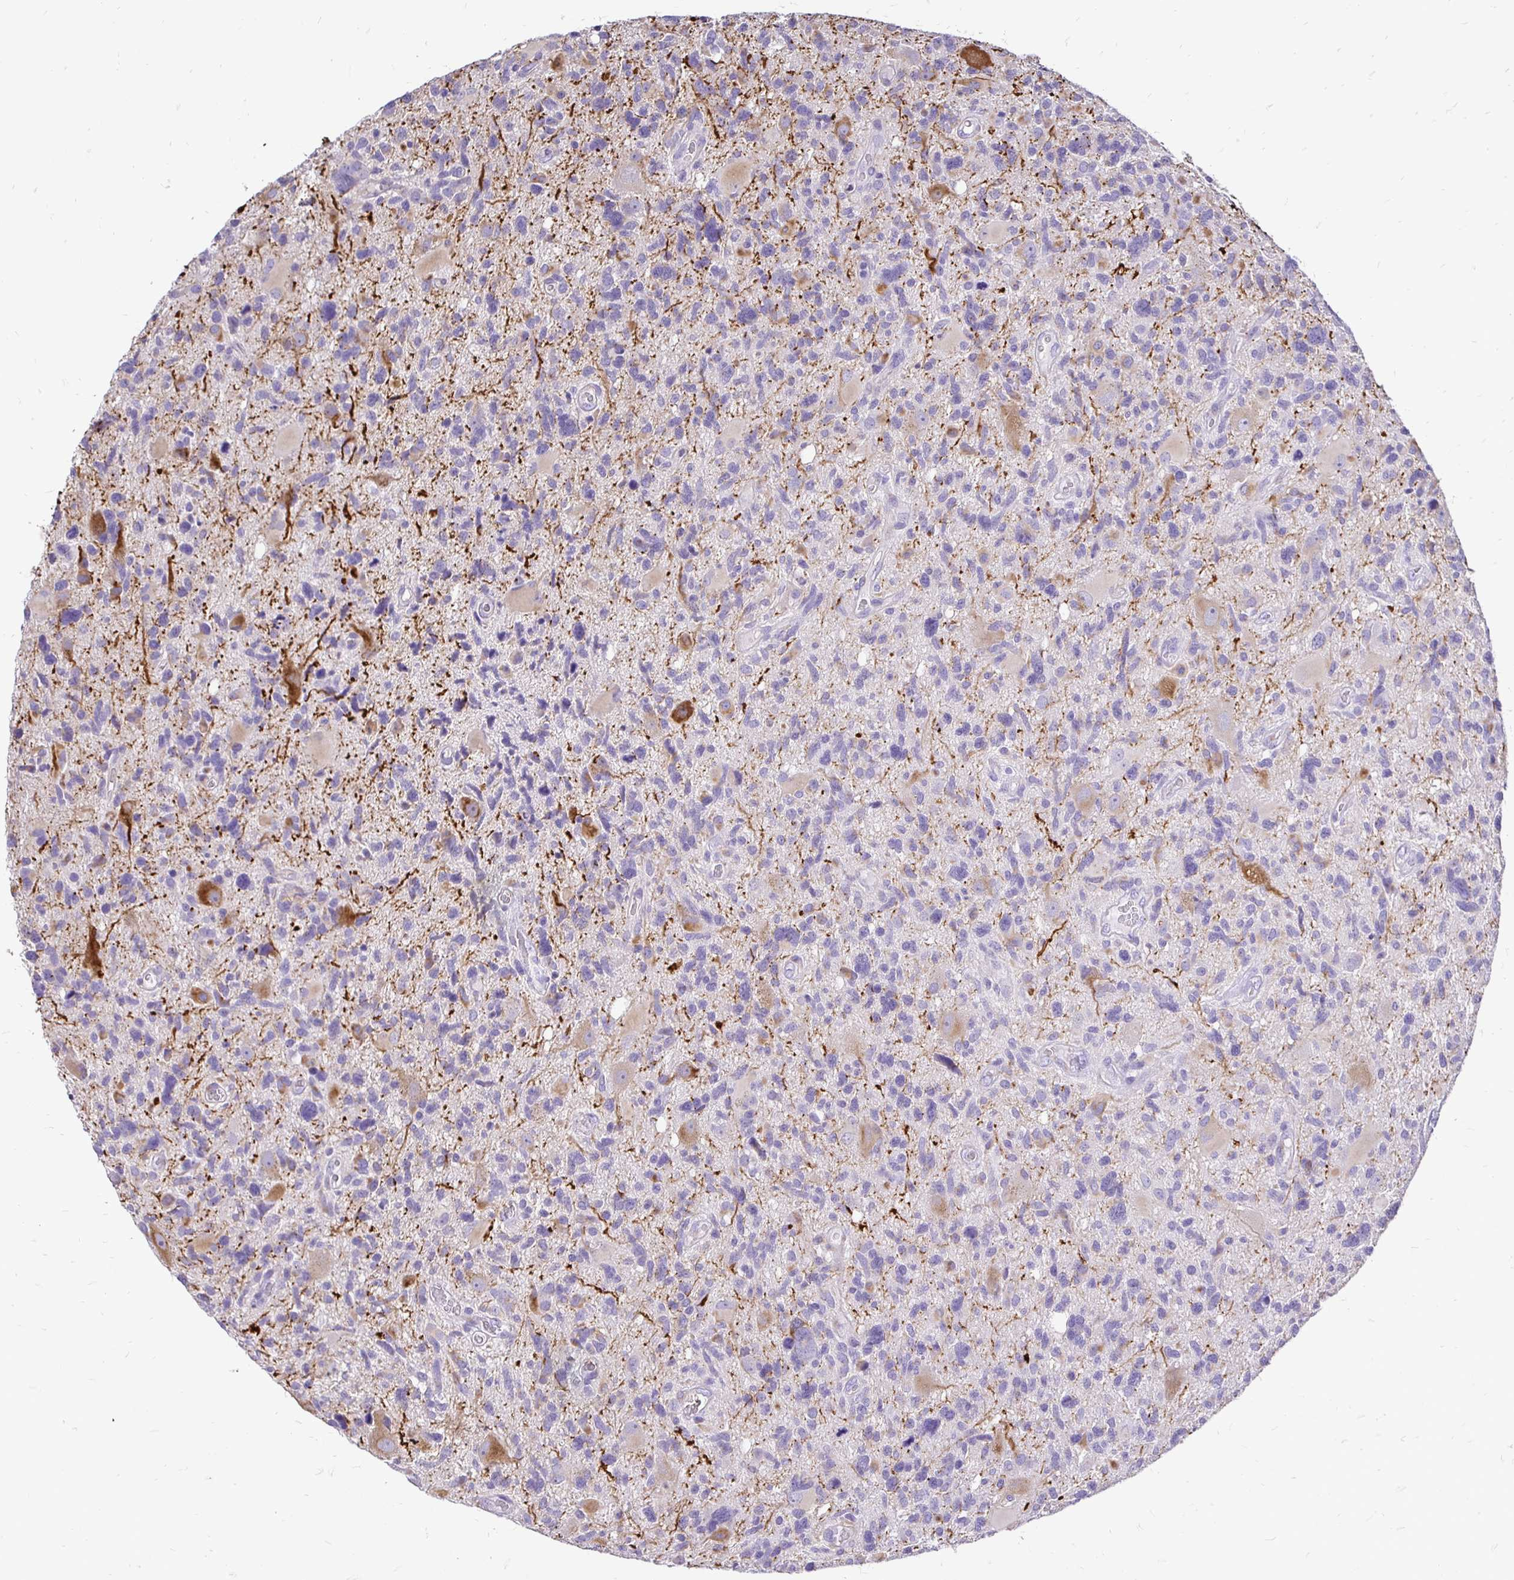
{"staining": {"intensity": "moderate", "quantity": "<25%", "location": "cytoplasmic/membranous"}, "tissue": "glioma", "cell_type": "Tumor cells", "image_type": "cancer", "snomed": [{"axis": "morphology", "description": "Glioma, malignant, High grade"}, {"axis": "topography", "description": "Brain"}], "caption": "Malignant high-grade glioma stained with a brown dye reveals moderate cytoplasmic/membranous positive expression in about <25% of tumor cells.", "gene": "TAF1D", "patient": {"sex": "male", "age": 49}}